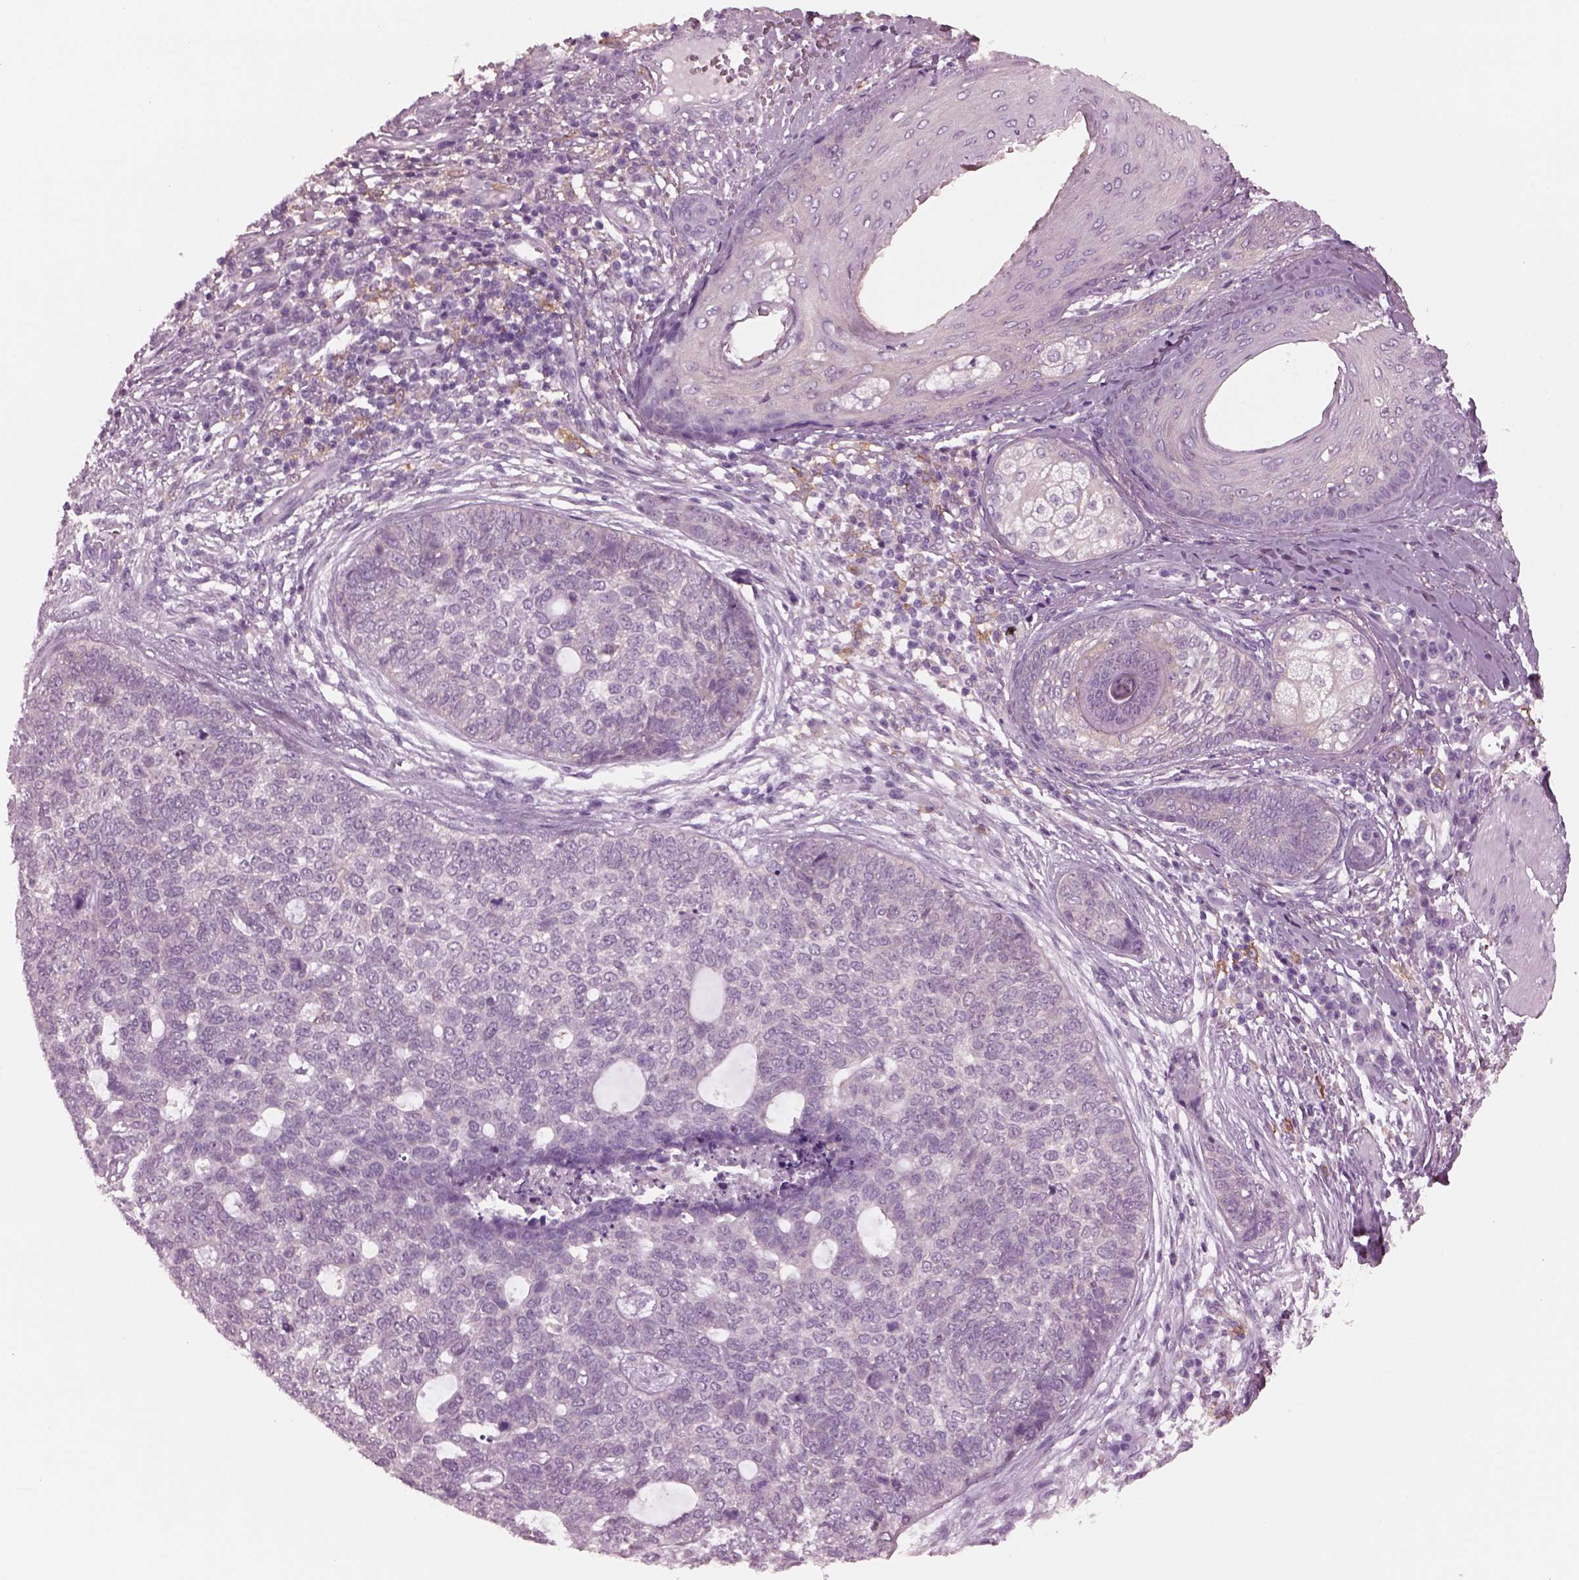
{"staining": {"intensity": "negative", "quantity": "none", "location": "none"}, "tissue": "skin cancer", "cell_type": "Tumor cells", "image_type": "cancer", "snomed": [{"axis": "morphology", "description": "Basal cell carcinoma"}, {"axis": "topography", "description": "Skin"}], "caption": "A photomicrograph of skin cancer (basal cell carcinoma) stained for a protein exhibits no brown staining in tumor cells.", "gene": "SHTN1", "patient": {"sex": "female", "age": 69}}